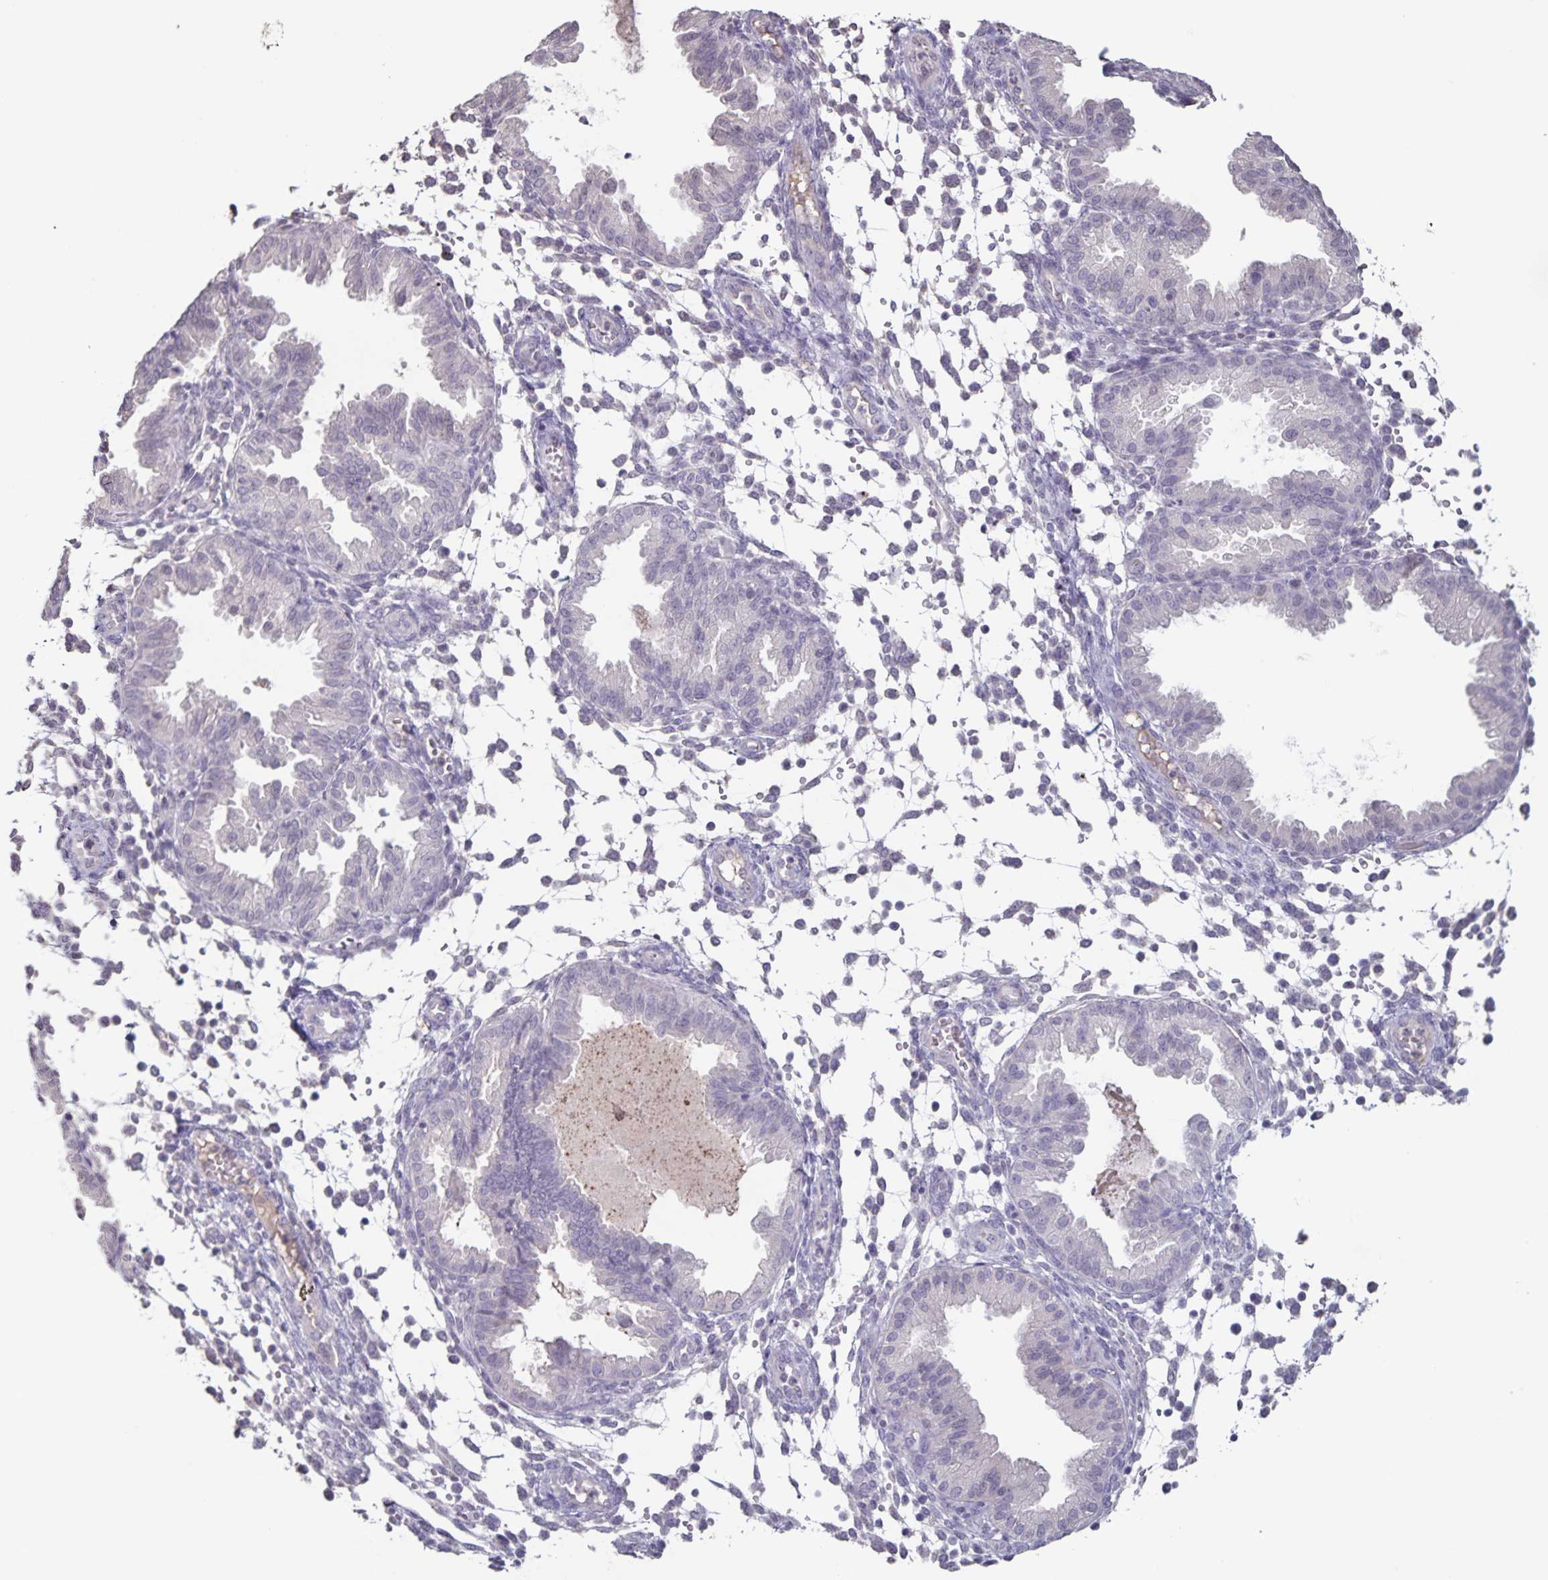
{"staining": {"intensity": "negative", "quantity": "none", "location": "none"}, "tissue": "endometrium", "cell_type": "Cells in endometrial stroma", "image_type": "normal", "snomed": [{"axis": "morphology", "description": "Normal tissue, NOS"}, {"axis": "topography", "description": "Endometrium"}], "caption": "A high-resolution histopathology image shows immunohistochemistry staining of benign endometrium, which exhibits no significant positivity in cells in endometrial stroma.", "gene": "INSL5", "patient": {"sex": "female", "age": 33}}